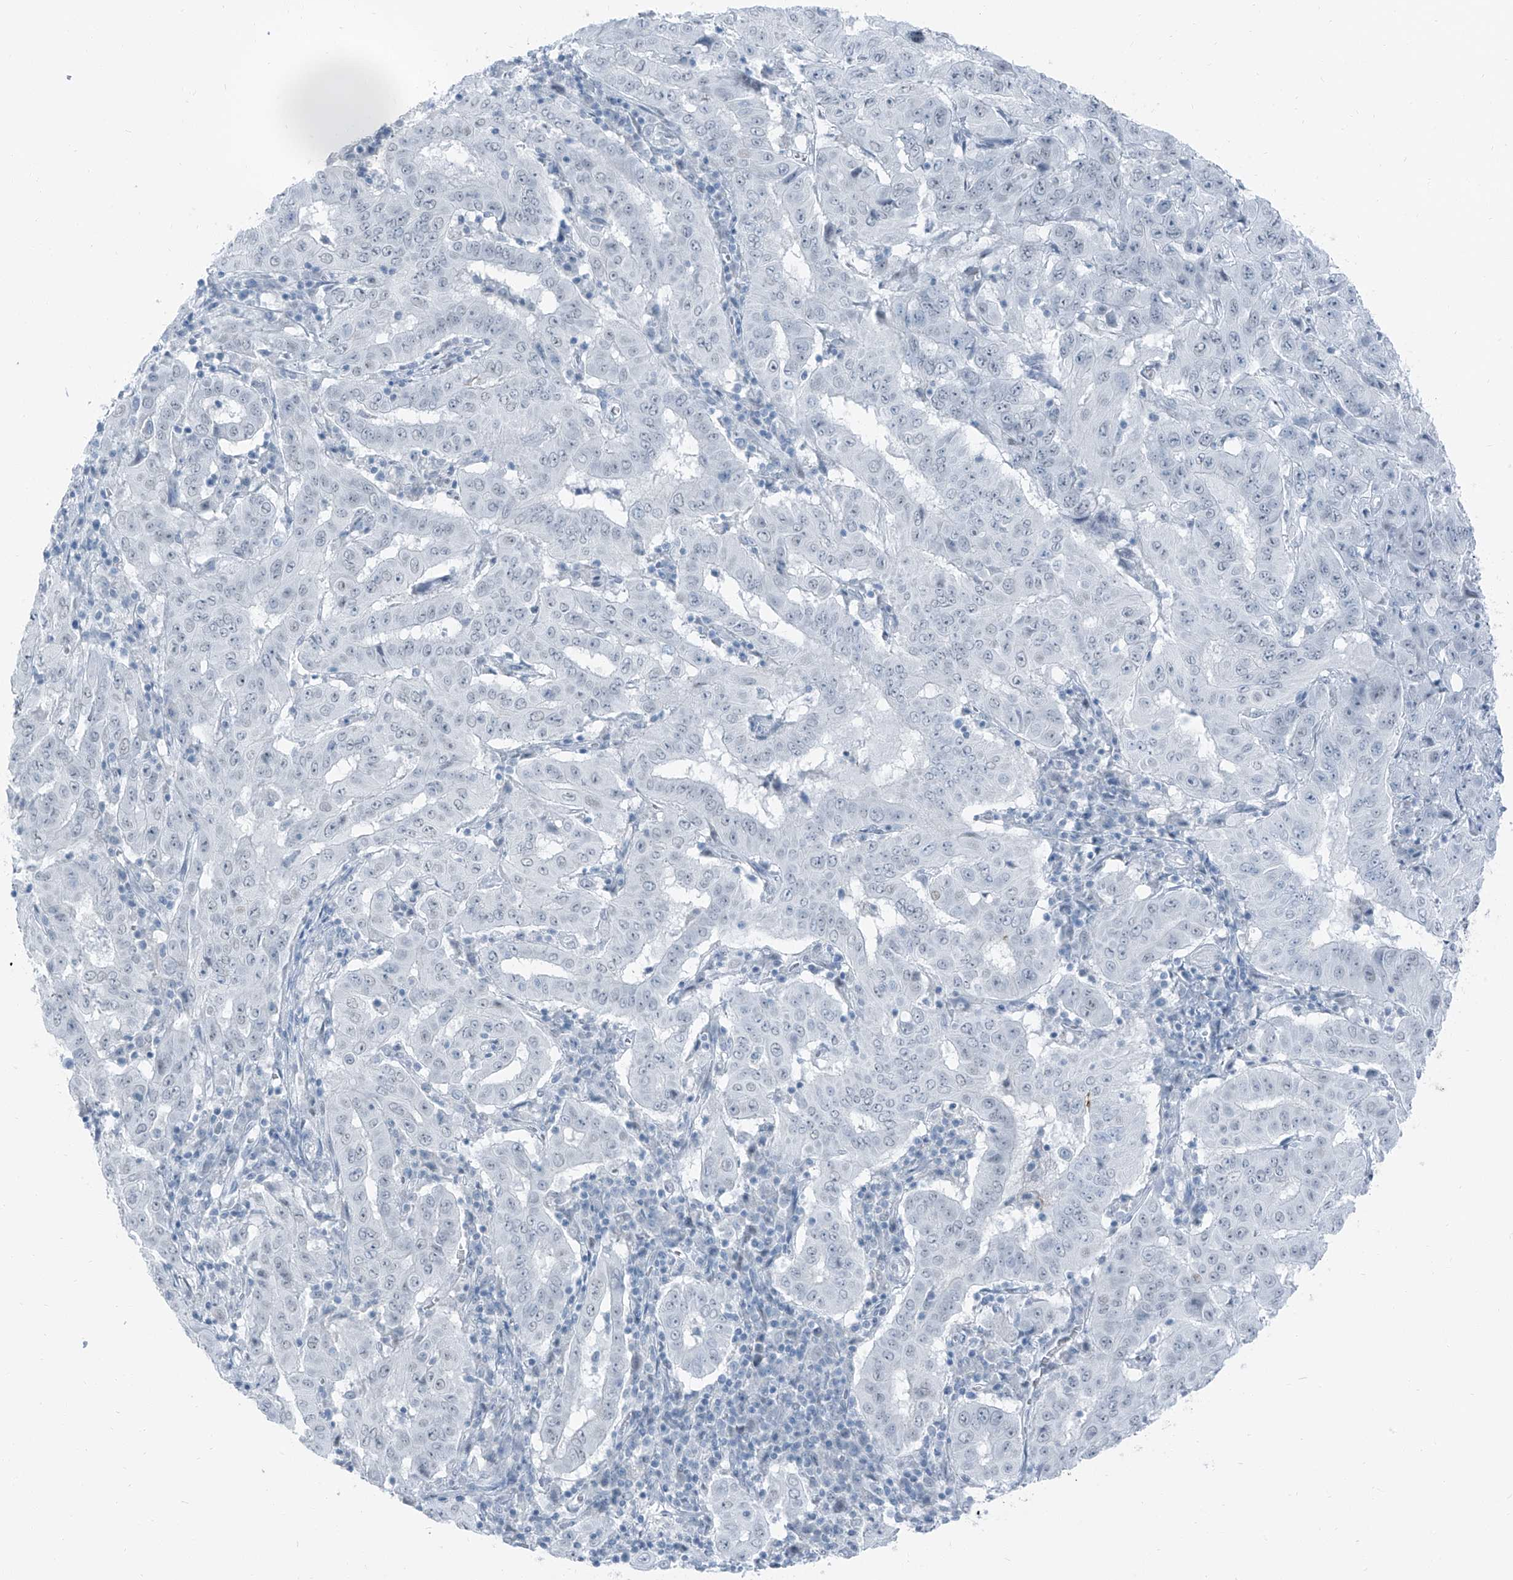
{"staining": {"intensity": "negative", "quantity": "none", "location": "none"}, "tissue": "pancreatic cancer", "cell_type": "Tumor cells", "image_type": "cancer", "snomed": [{"axis": "morphology", "description": "Adenocarcinoma, NOS"}, {"axis": "topography", "description": "Pancreas"}], "caption": "Tumor cells are negative for brown protein staining in pancreatic cancer.", "gene": "RGN", "patient": {"sex": "male", "age": 63}}